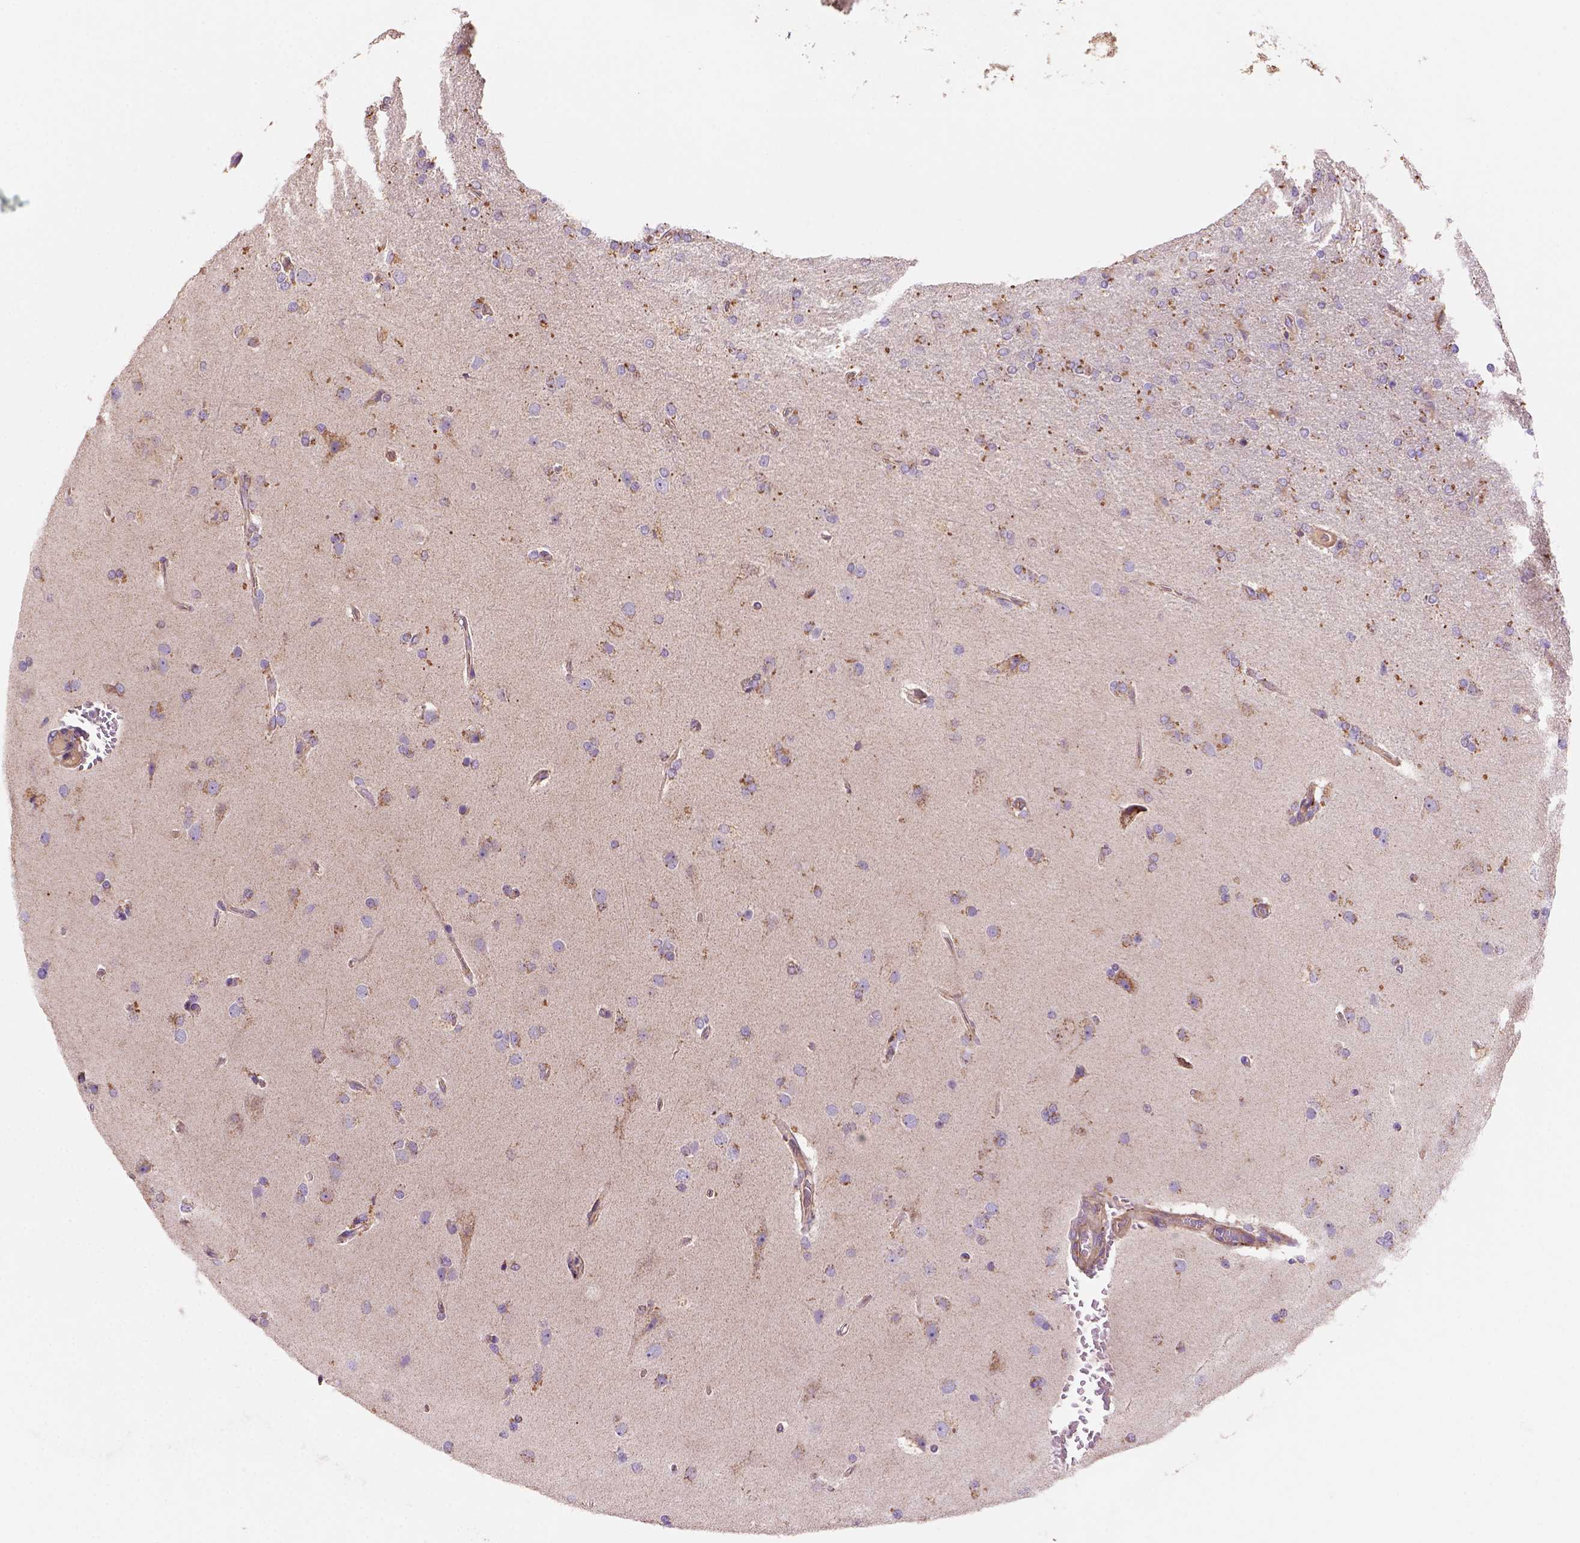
{"staining": {"intensity": "moderate", "quantity": "<25%", "location": "cytoplasmic/membranous"}, "tissue": "glioma", "cell_type": "Tumor cells", "image_type": "cancer", "snomed": [{"axis": "morphology", "description": "Glioma, malignant, High grade"}, {"axis": "topography", "description": "Cerebral cortex"}], "caption": "This photomicrograph reveals high-grade glioma (malignant) stained with immunohistochemistry (IHC) to label a protein in brown. The cytoplasmic/membranous of tumor cells show moderate positivity for the protein. Nuclei are counter-stained blue.", "gene": "WARS2", "patient": {"sex": "male", "age": 70}}